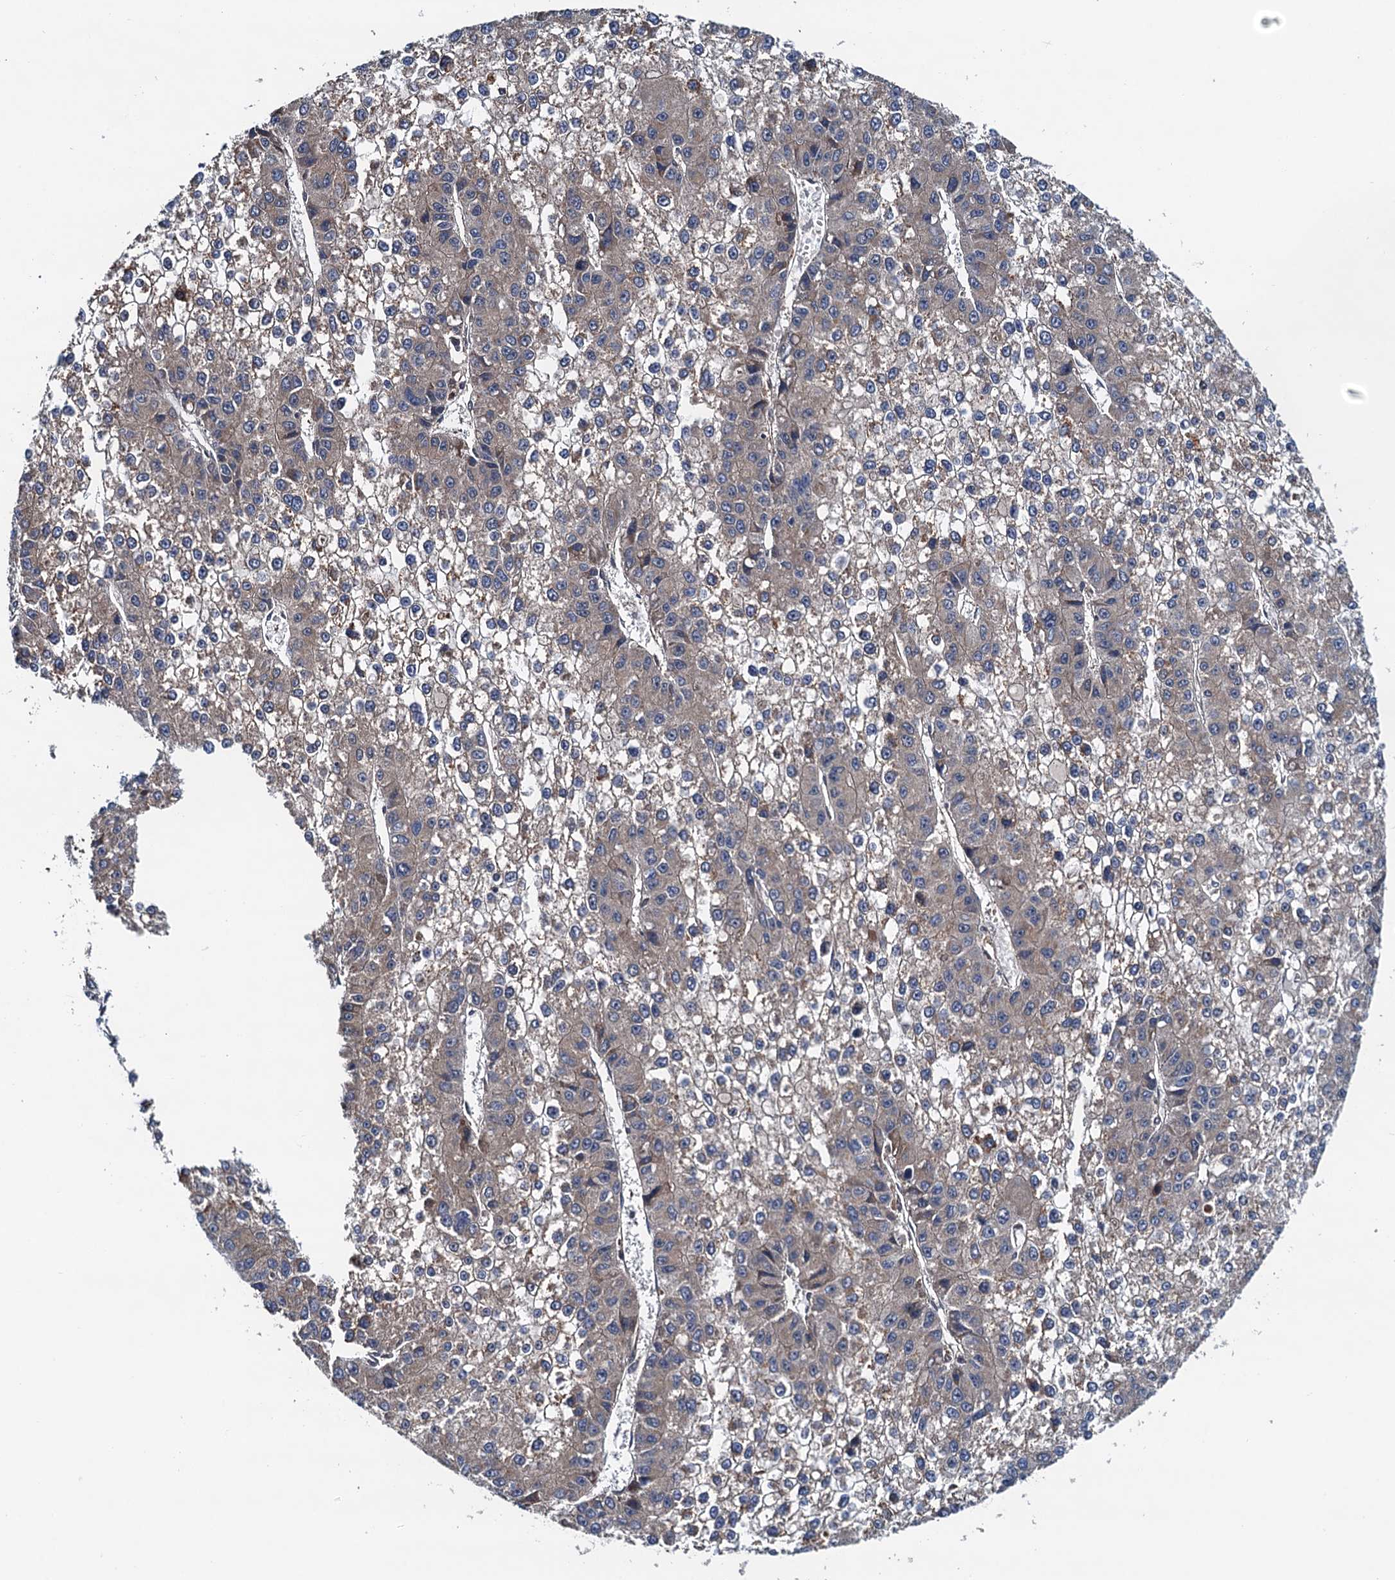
{"staining": {"intensity": "negative", "quantity": "none", "location": "none"}, "tissue": "liver cancer", "cell_type": "Tumor cells", "image_type": "cancer", "snomed": [{"axis": "morphology", "description": "Carcinoma, Hepatocellular, NOS"}, {"axis": "topography", "description": "Liver"}], "caption": "Hepatocellular carcinoma (liver) stained for a protein using immunohistochemistry demonstrates no staining tumor cells.", "gene": "AAGAB", "patient": {"sex": "female", "age": 73}}